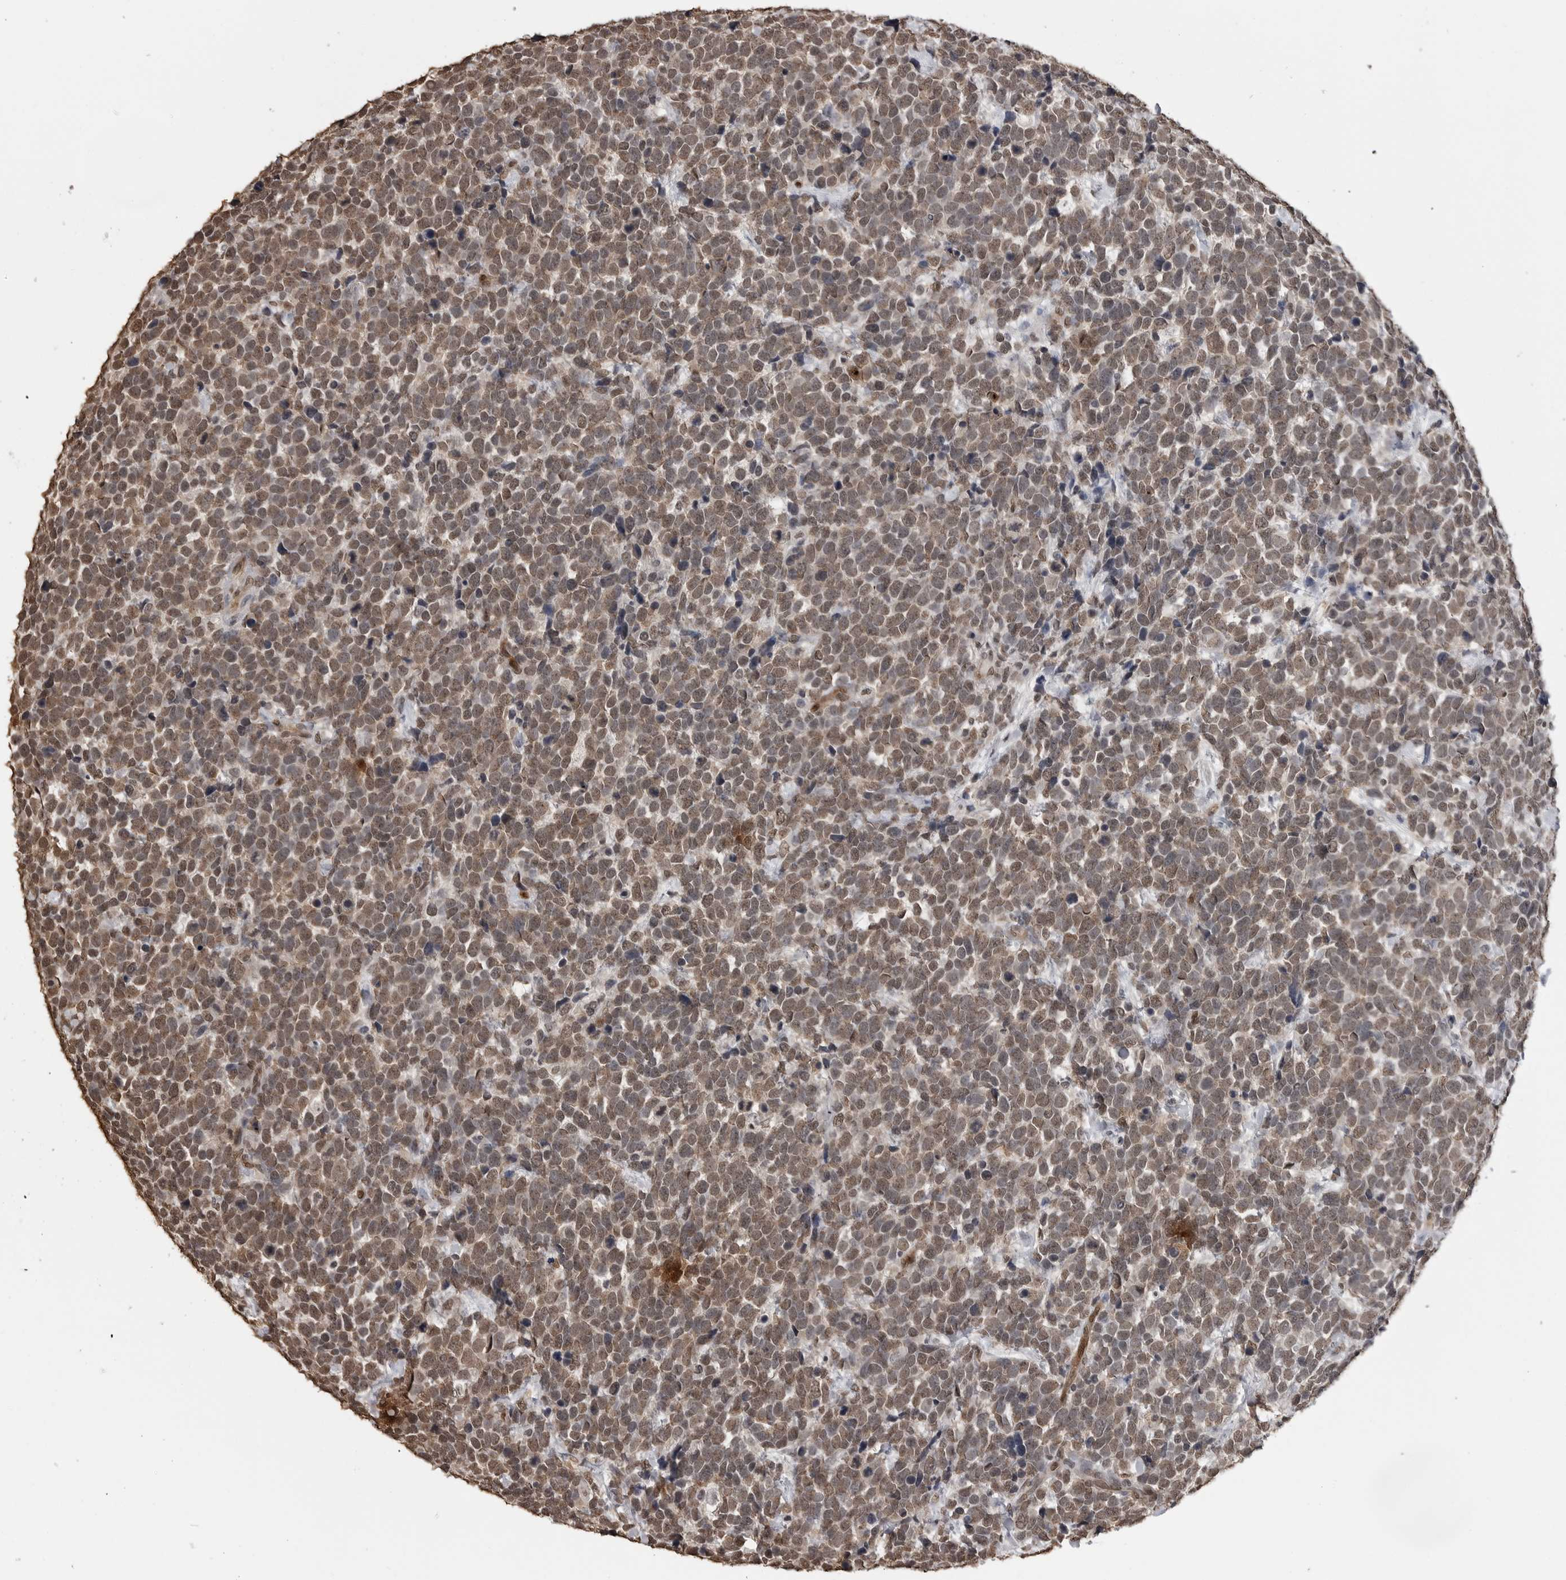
{"staining": {"intensity": "weak", "quantity": ">75%", "location": "cytoplasmic/membranous,nuclear"}, "tissue": "urothelial cancer", "cell_type": "Tumor cells", "image_type": "cancer", "snomed": [{"axis": "morphology", "description": "Urothelial carcinoma, High grade"}, {"axis": "topography", "description": "Urinary bladder"}], "caption": "The histopathology image shows immunohistochemical staining of urothelial cancer. There is weak cytoplasmic/membranous and nuclear expression is present in about >75% of tumor cells. (brown staining indicates protein expression, while blue staining denotes nuclei).", "gene": "SMAD2", "patient": {"sex": "female", "age": 82}}